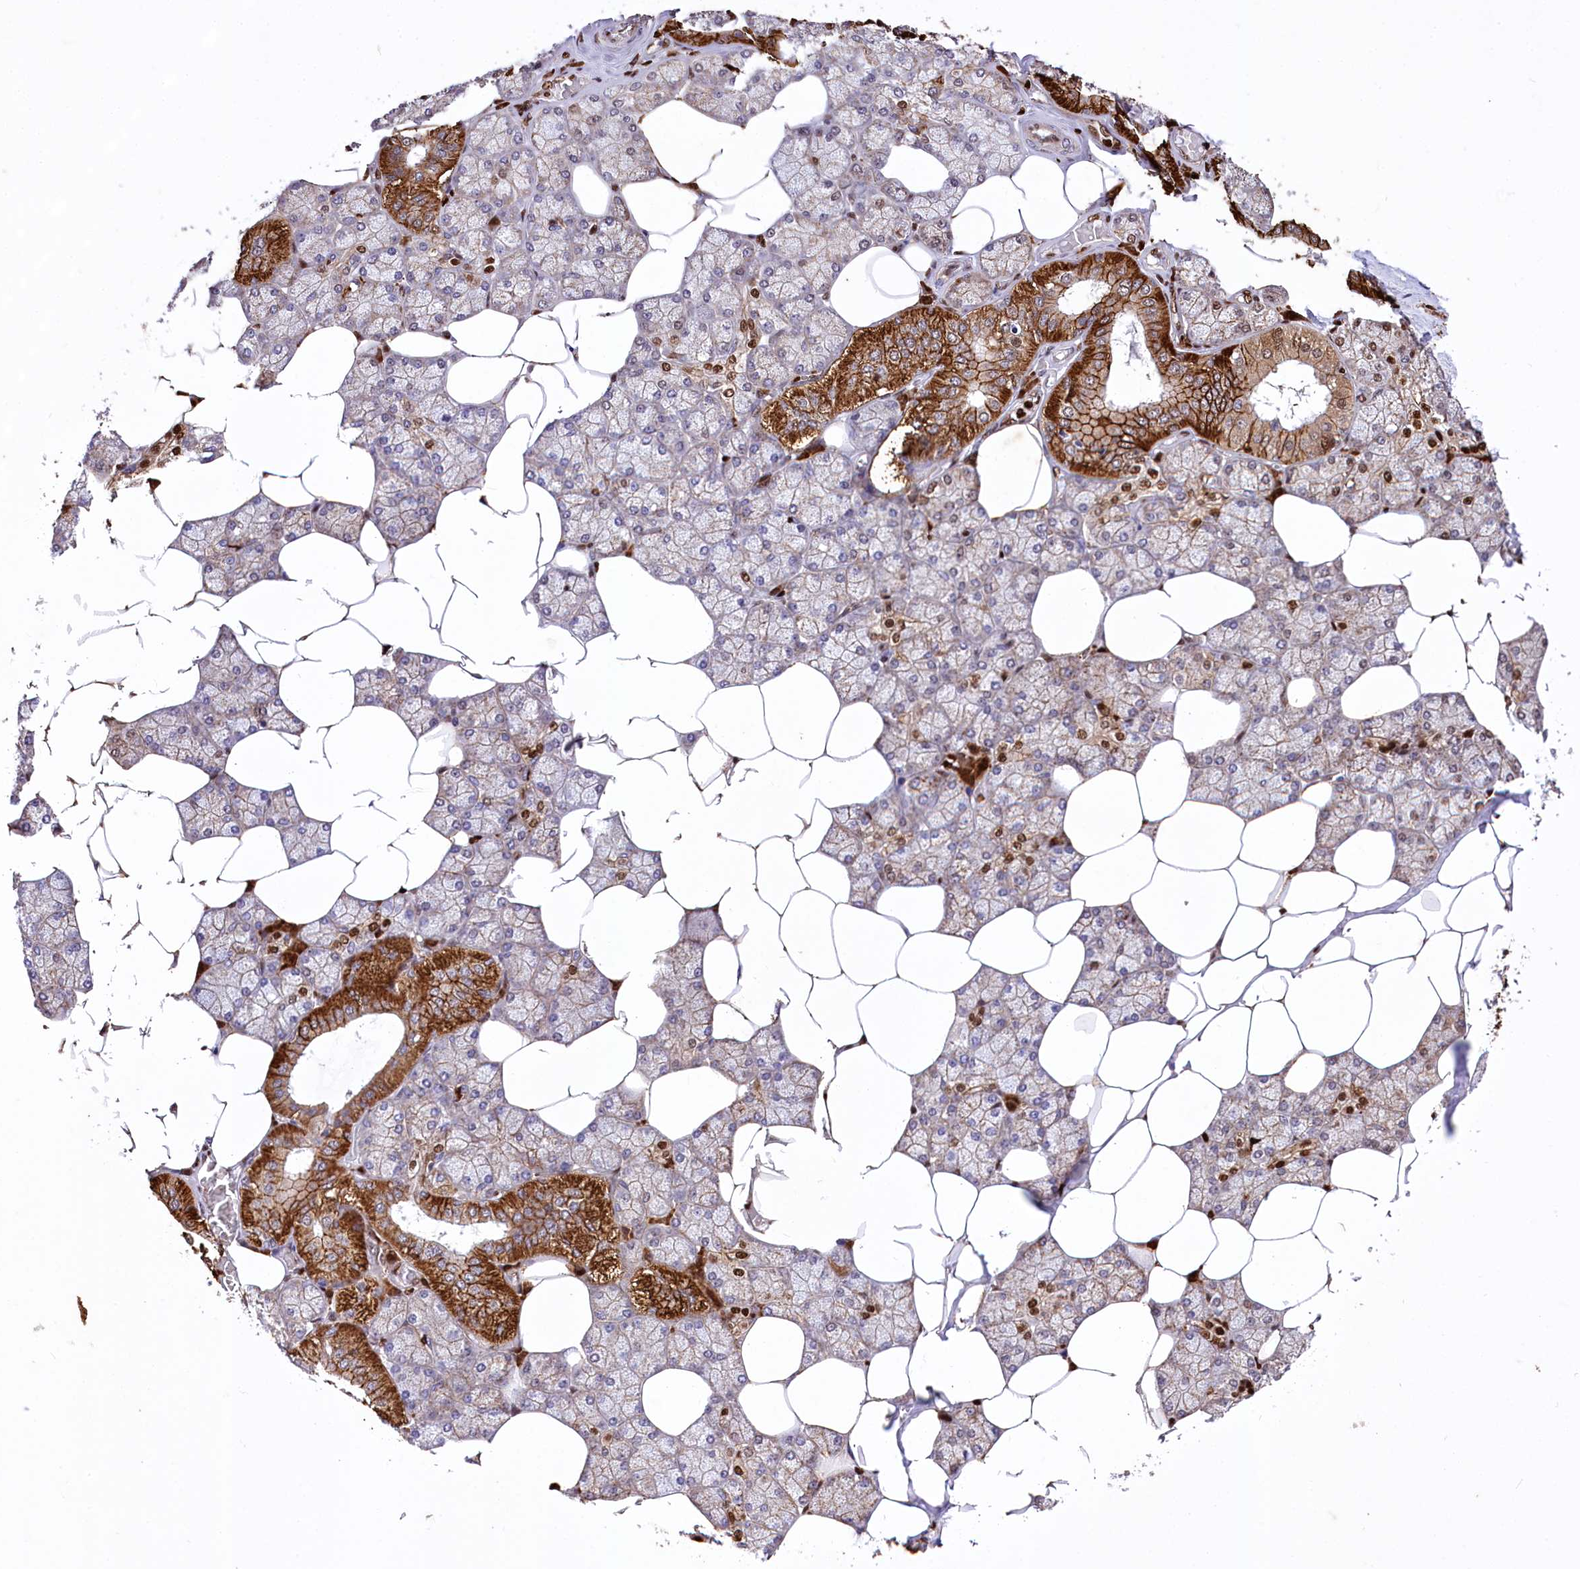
{"staining": {"intensity": "moderate", "quantity": "25%-75%", "location": "cytoplasmic/membranous,nuclear"}, "tissue": "salivary gland", "cell_type": "Glandular cells", "image_type": "normal", "snomed": [{"axis": "morphology", "description": "Normal tissue, NOS"}, {"axis": "topography", "description": "Salivary gland"}], "caption": "Glandular cells show medium levels of moderate cytoplasmic/membranous,nuclear expression in approximately 25%-75% of cells in unremarkable salivary gland. Using DAB (brown) and hematoxylin (blue) stains, captured at high magnification using brightfield microscopy.", "gene": "FIGN", "patient": {"sex": "male", "age": 62}}